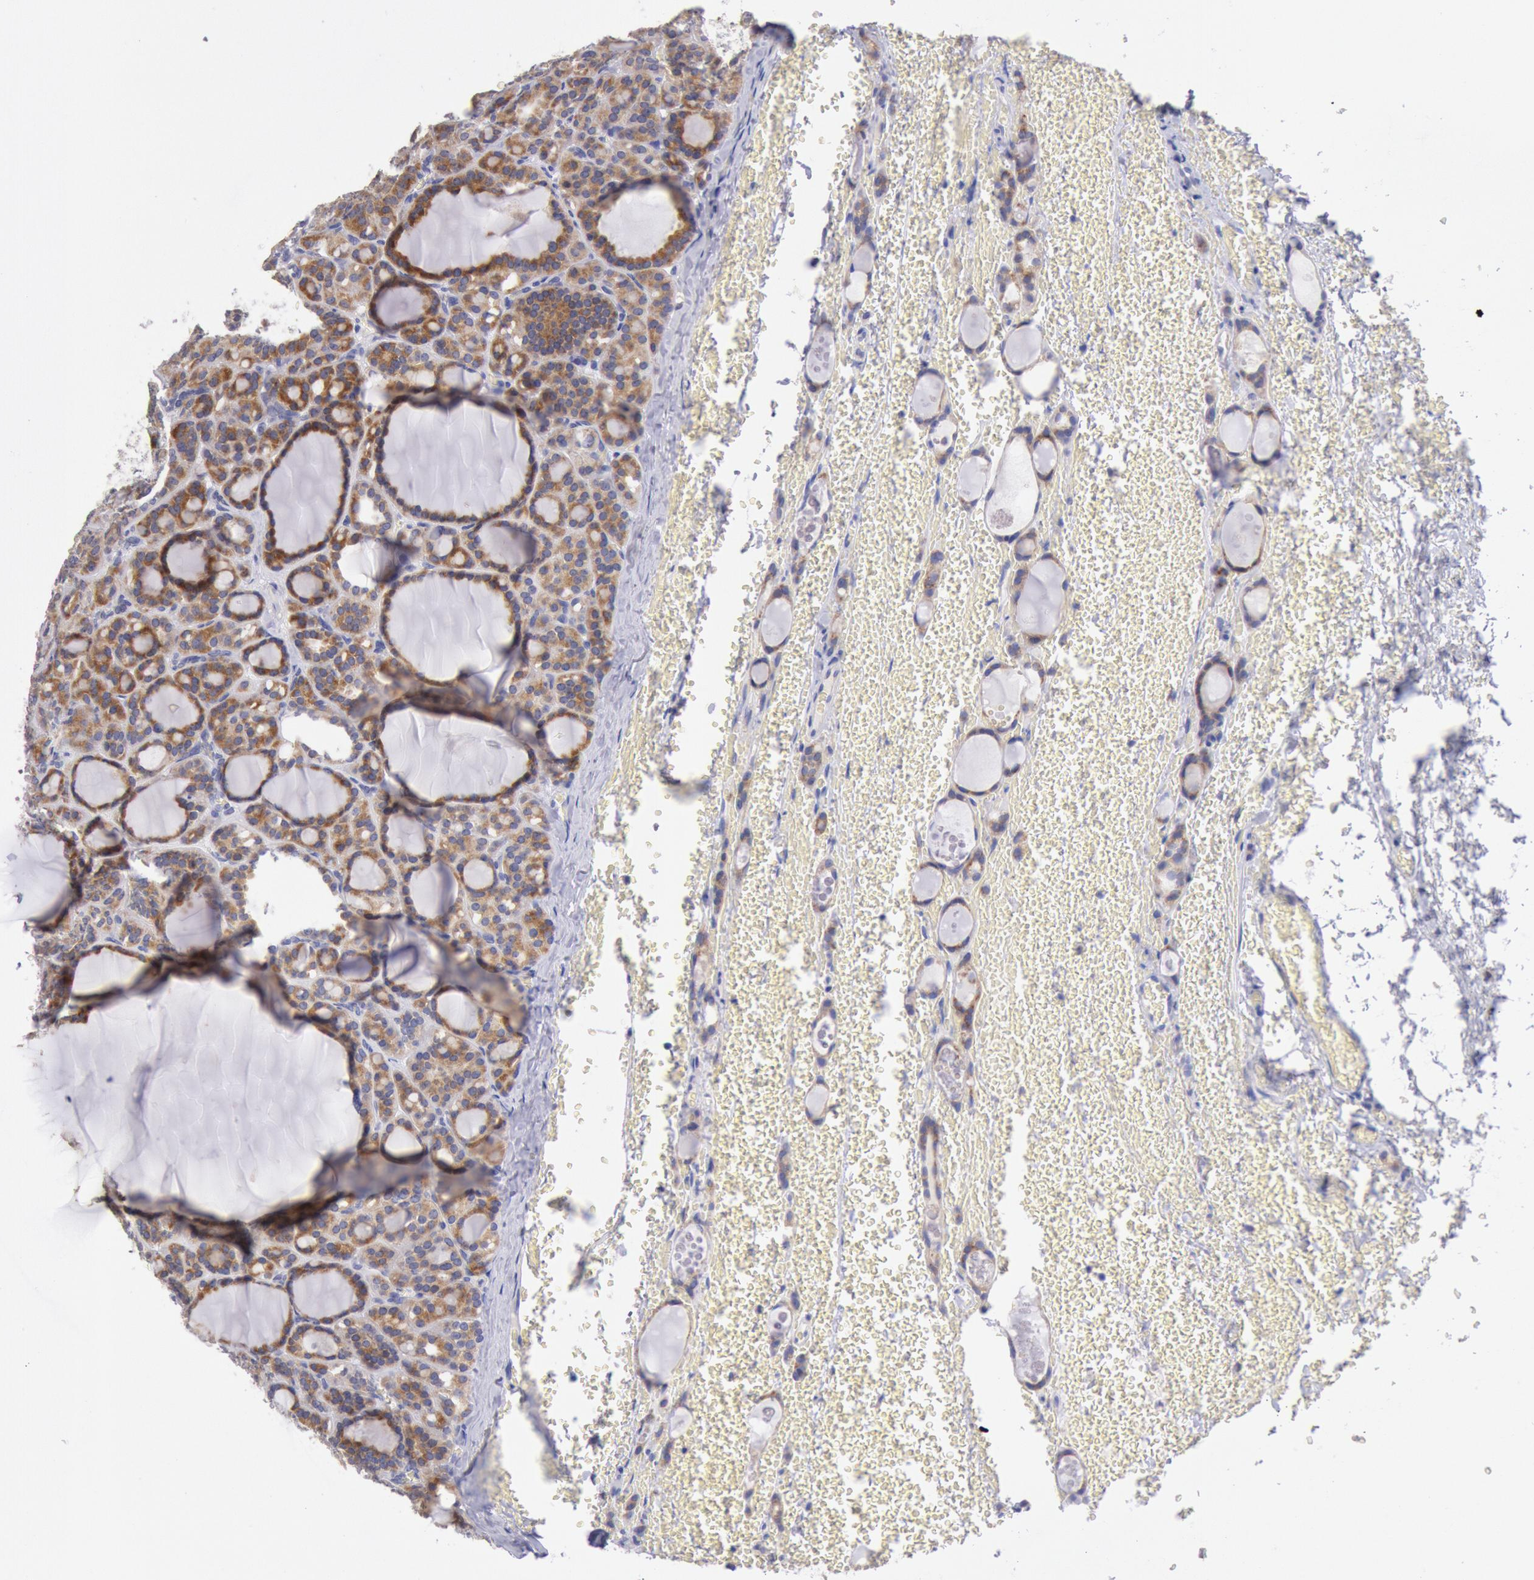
{"staining": {"intensity": "moderate", "quantity": ">75%", "location": "cytoplasmic/membranous"}, "tissue": "thyroid cancer", "cell_type": "Tumor cells", "image_type": "cancer", "snomed": [{"axis": "morphology", "description": "Follicular adenoma carcinoma, NOS"}, {"axis": "topography", "description": "Thyroid gland"}], "caption": "Thyroid cancer (follicular adenoma carcinoma) stained with DAB immunohistochemistry (IHC) demonstrates medium levels of moderate cytoplasmic/membranous staining in approximately >75% of tumor cells. The staining was performed using DAB (3,3'-diaminobenzidine) to visualize the protein expression in brown, while the nuclei were stained in blue with hematoxylin (Magnification: 20x).", "gene": "GAL3ST1", "patient": {"sex": "female", "age": 71}}